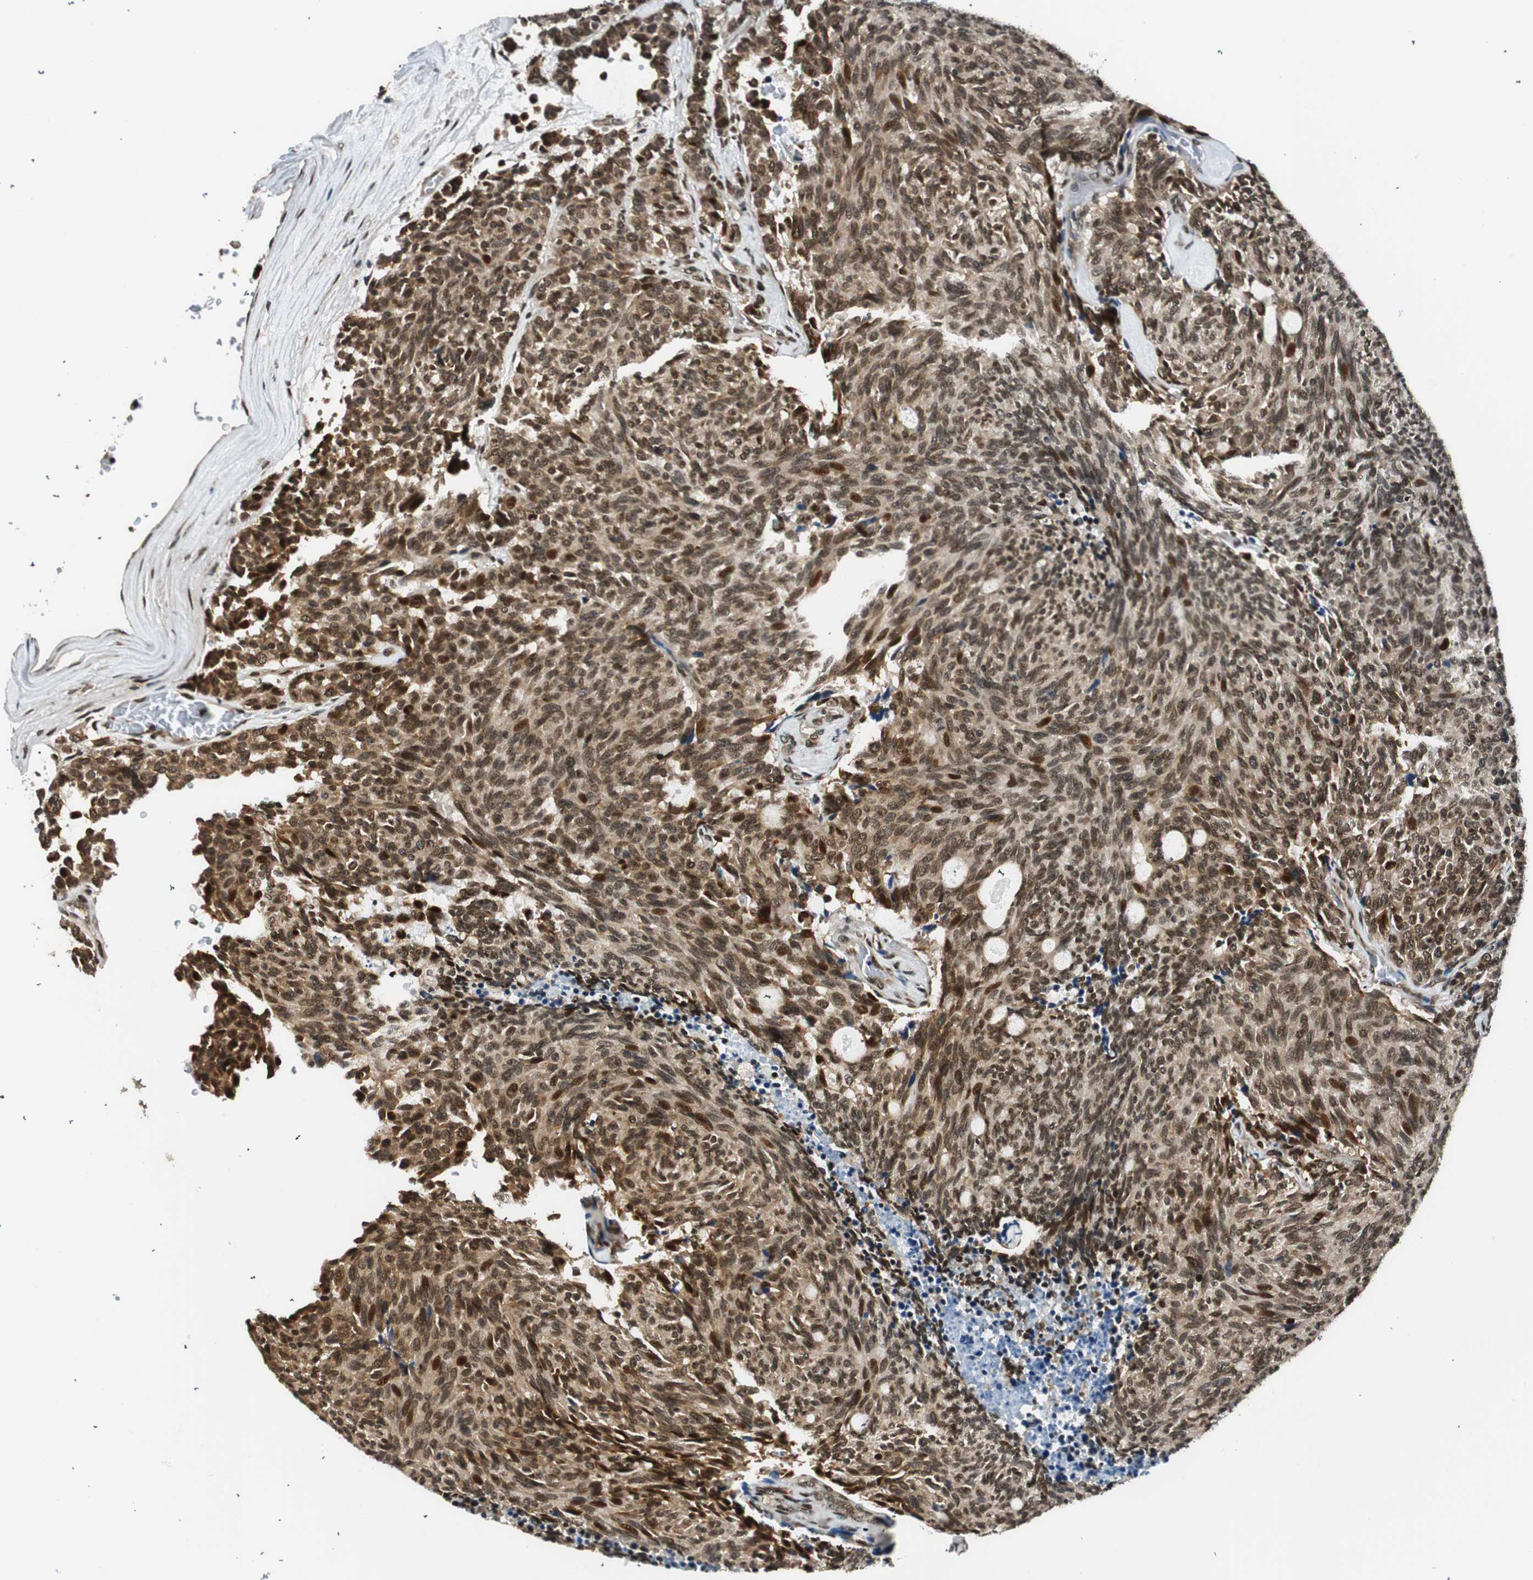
{"staining": {"intensity": "moderate", "quantity": ">75%", "location": "cytoplasmic/membranous,nuclear"}, "tissue": "carcinoid", "cell_type": "Tumor cells", "image_type": "cancer", "snomed": [{"axis": "morphology", "description": "Carcinoid, malignant, NOS"}, {"axis": "topography", "description": "Pancreas"}], "caption": "Moderate cytoplasmic/membranous and nuclear expression is seen in approximately >75% of tumor cells in carcinoid (malignant).", "gene": "RING1", "patient": {"sex": "female", "age": 54}}